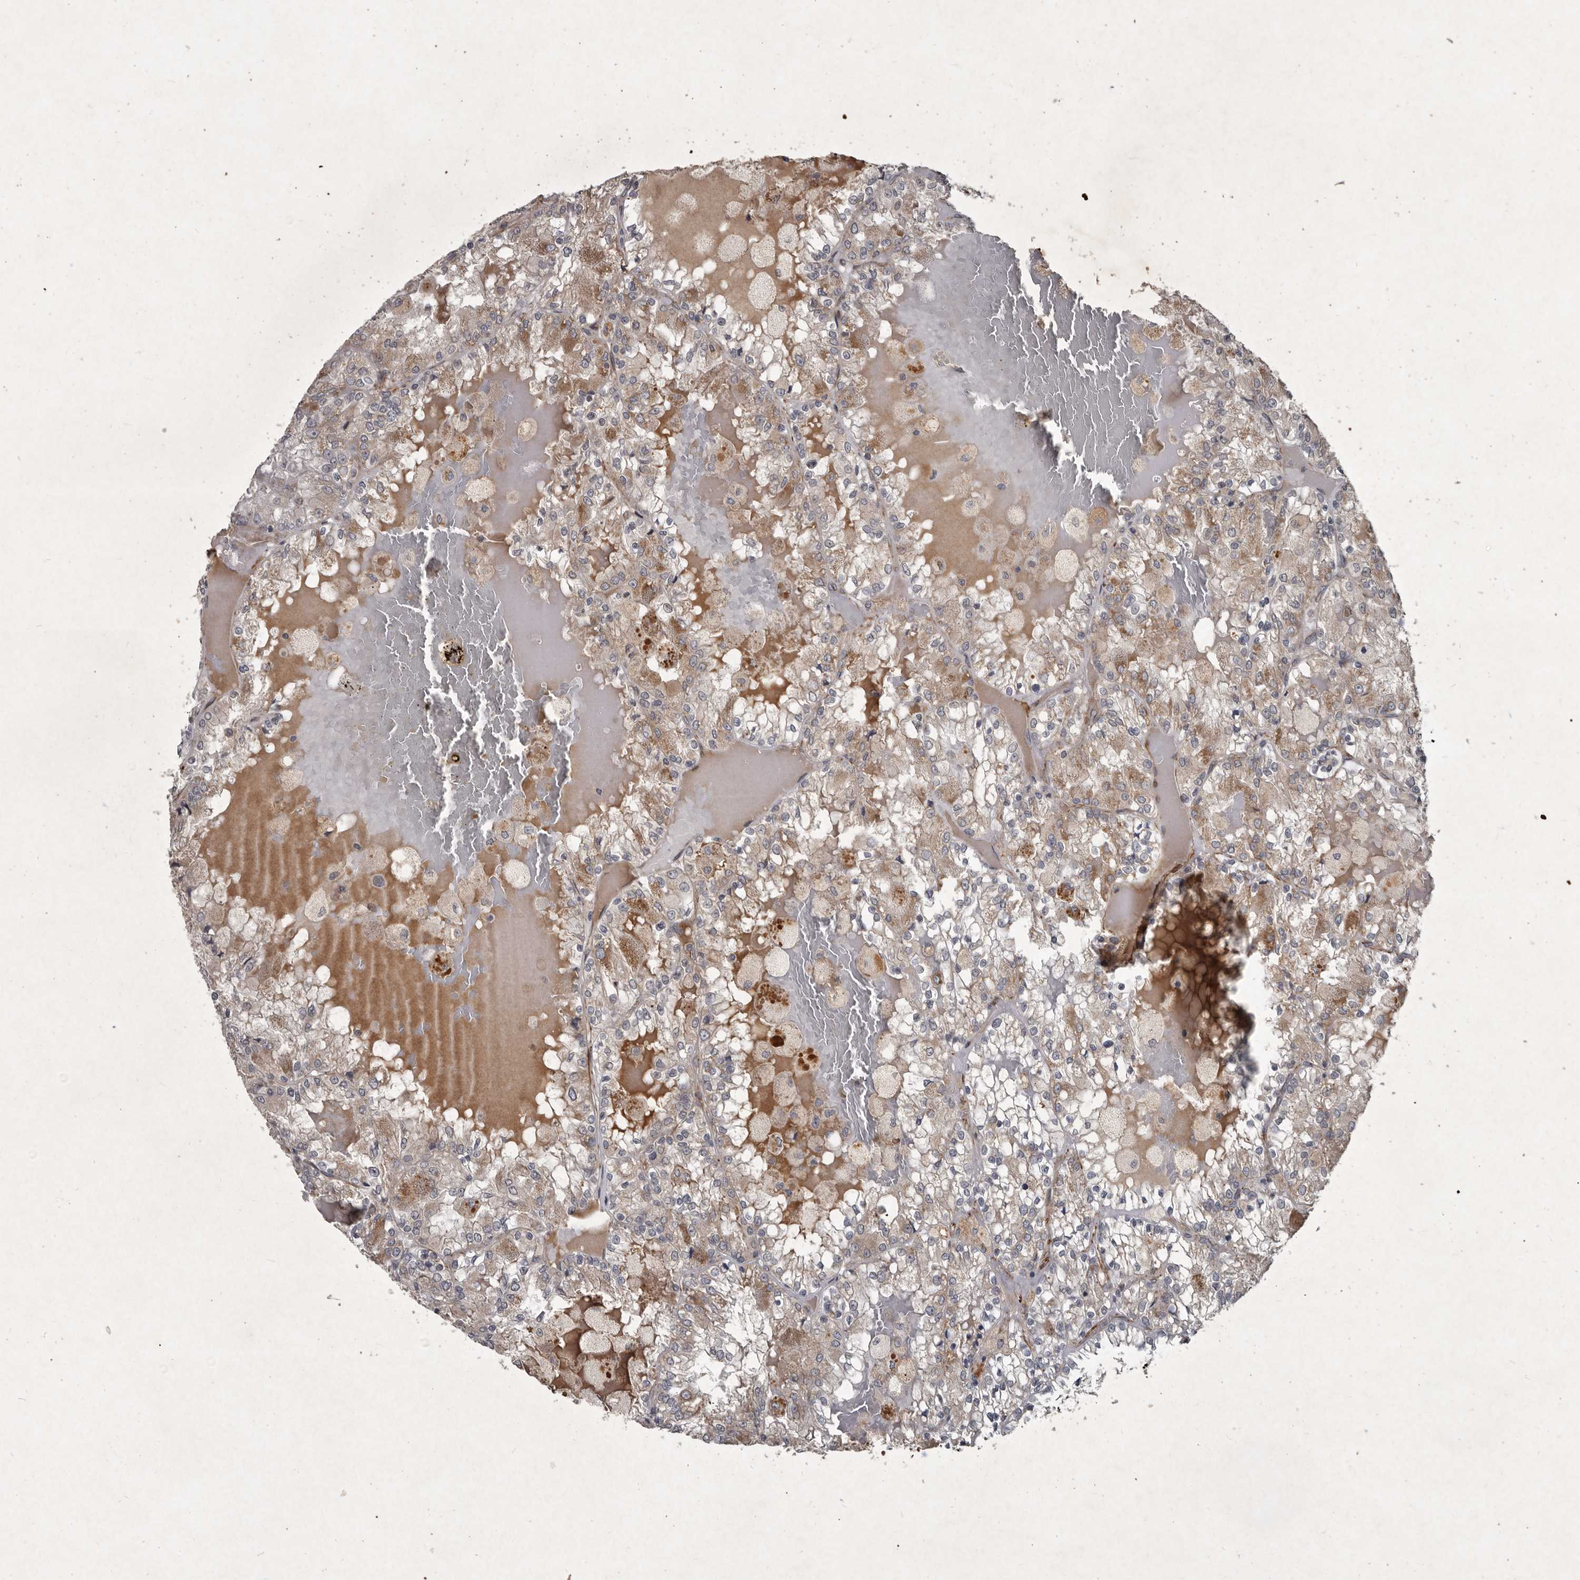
{"staining": {"intensity": "weak", "quantity": "25%-75%", "location": "cytoplasmic/membranous"}, "tissue": "renal cancer", "cell_type": "Tumor cells", "image_type": "cancer", "snomed": [{"axis": "morphology", "description": "Adenocarcinoma, NOS"}, {"axis": "topography", "description": "Kidney"}], "caption": "Renal cancer (adenocarcinoma) stained for a protein shows weak cytoplasmic/membranous positivity in tumor cells.", "gene": "MRPS15", "patient": {"sex": "female", "age": 56}}